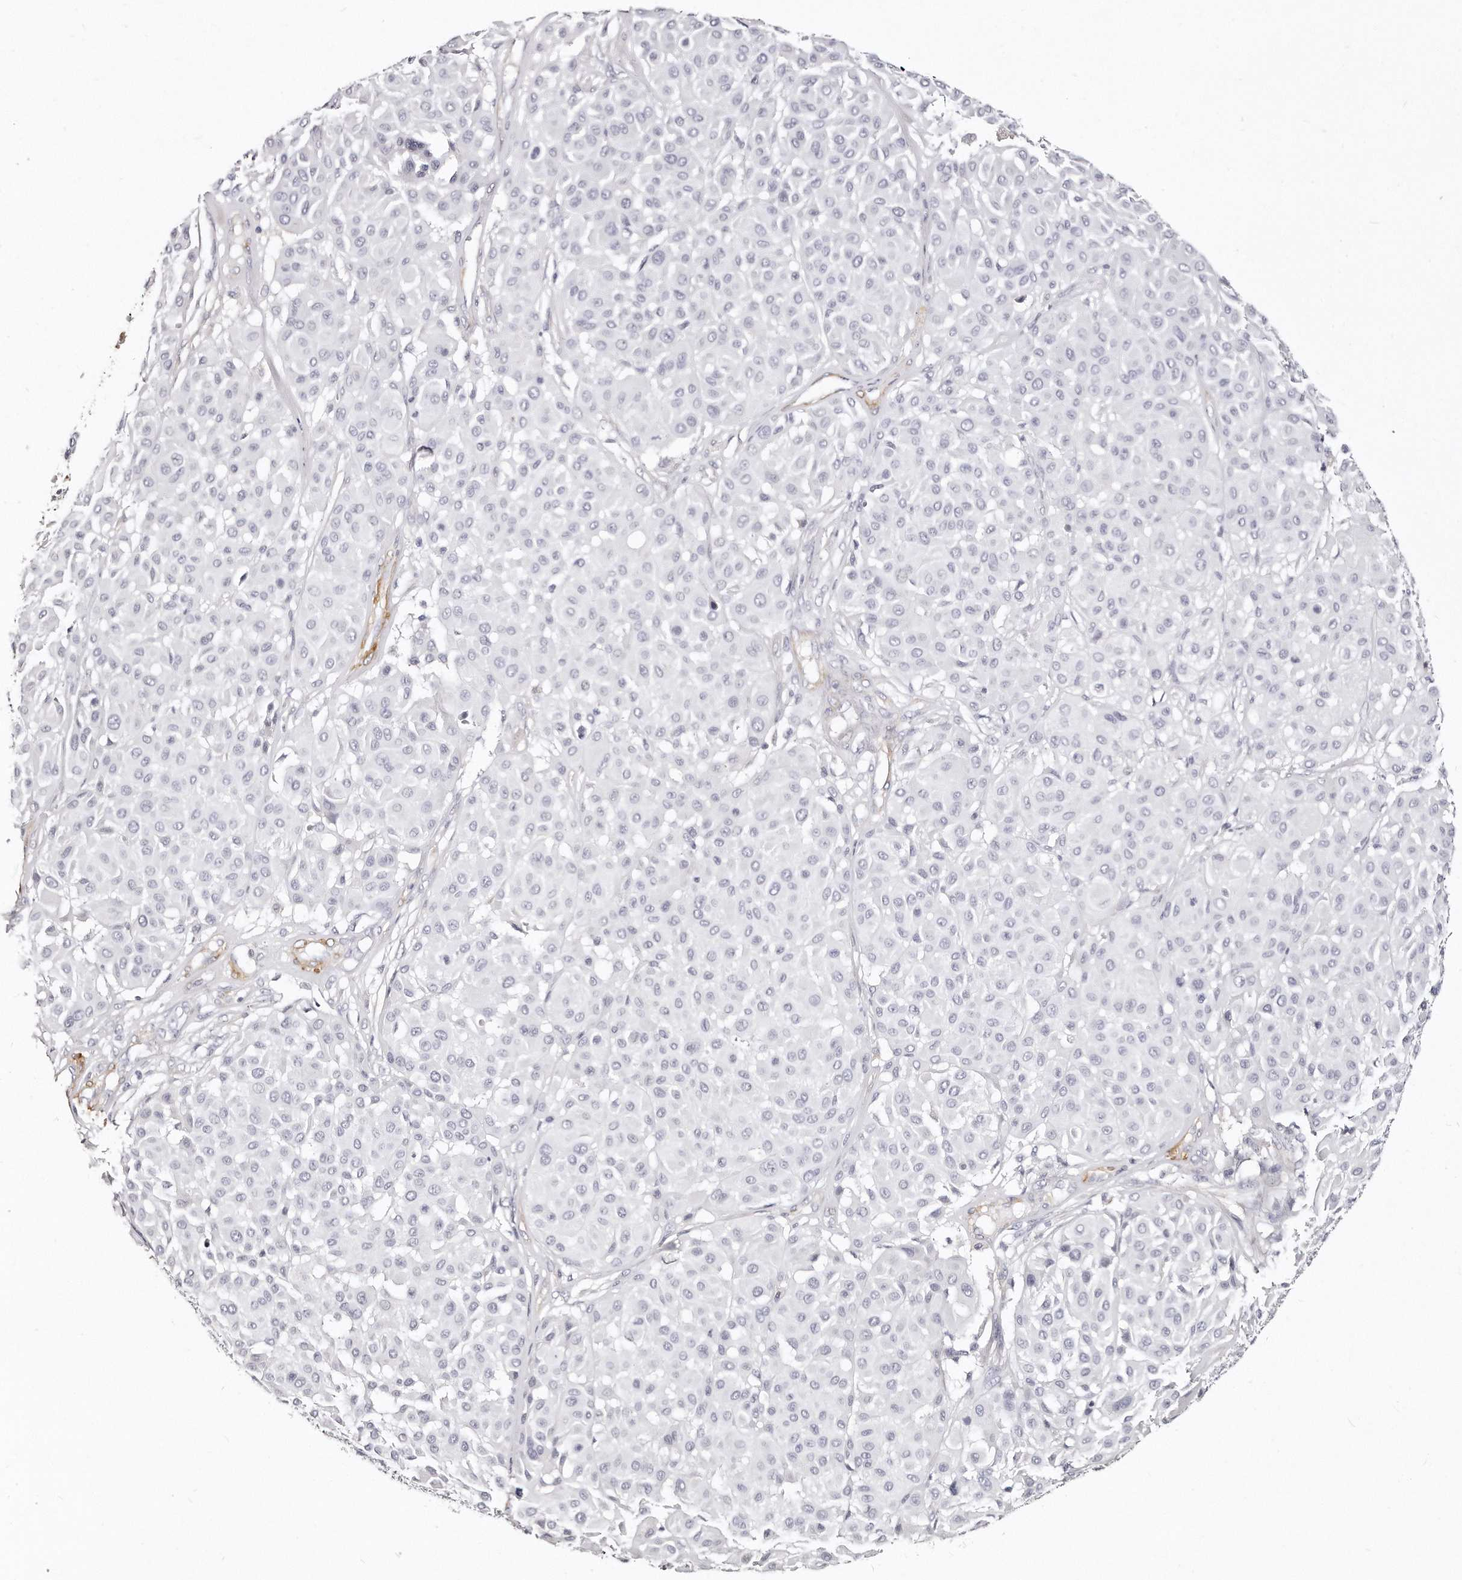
{"staining": {"intensity": "negative", "quantity": "none", "location": "none"}, "tissue": "melanoma", "cell_type": "Tumor cells", "image_type": "cancer", "snomed": [{"axis": "morphology", "description": "Malignant melanoma, Metastatic site"}, {"axis": "topography", "description": "Soft tissue"}], "caption": "A histopathology image of human melanoma is negative for staining in tumor cells. The staining is performed using DAB (3,3'-diaminobenzidine) brown chromogen with nuclei counter-stained in using hematoxylin.", "gene": "LMOD1", "patient": {"sex": "male", "age": 41}}